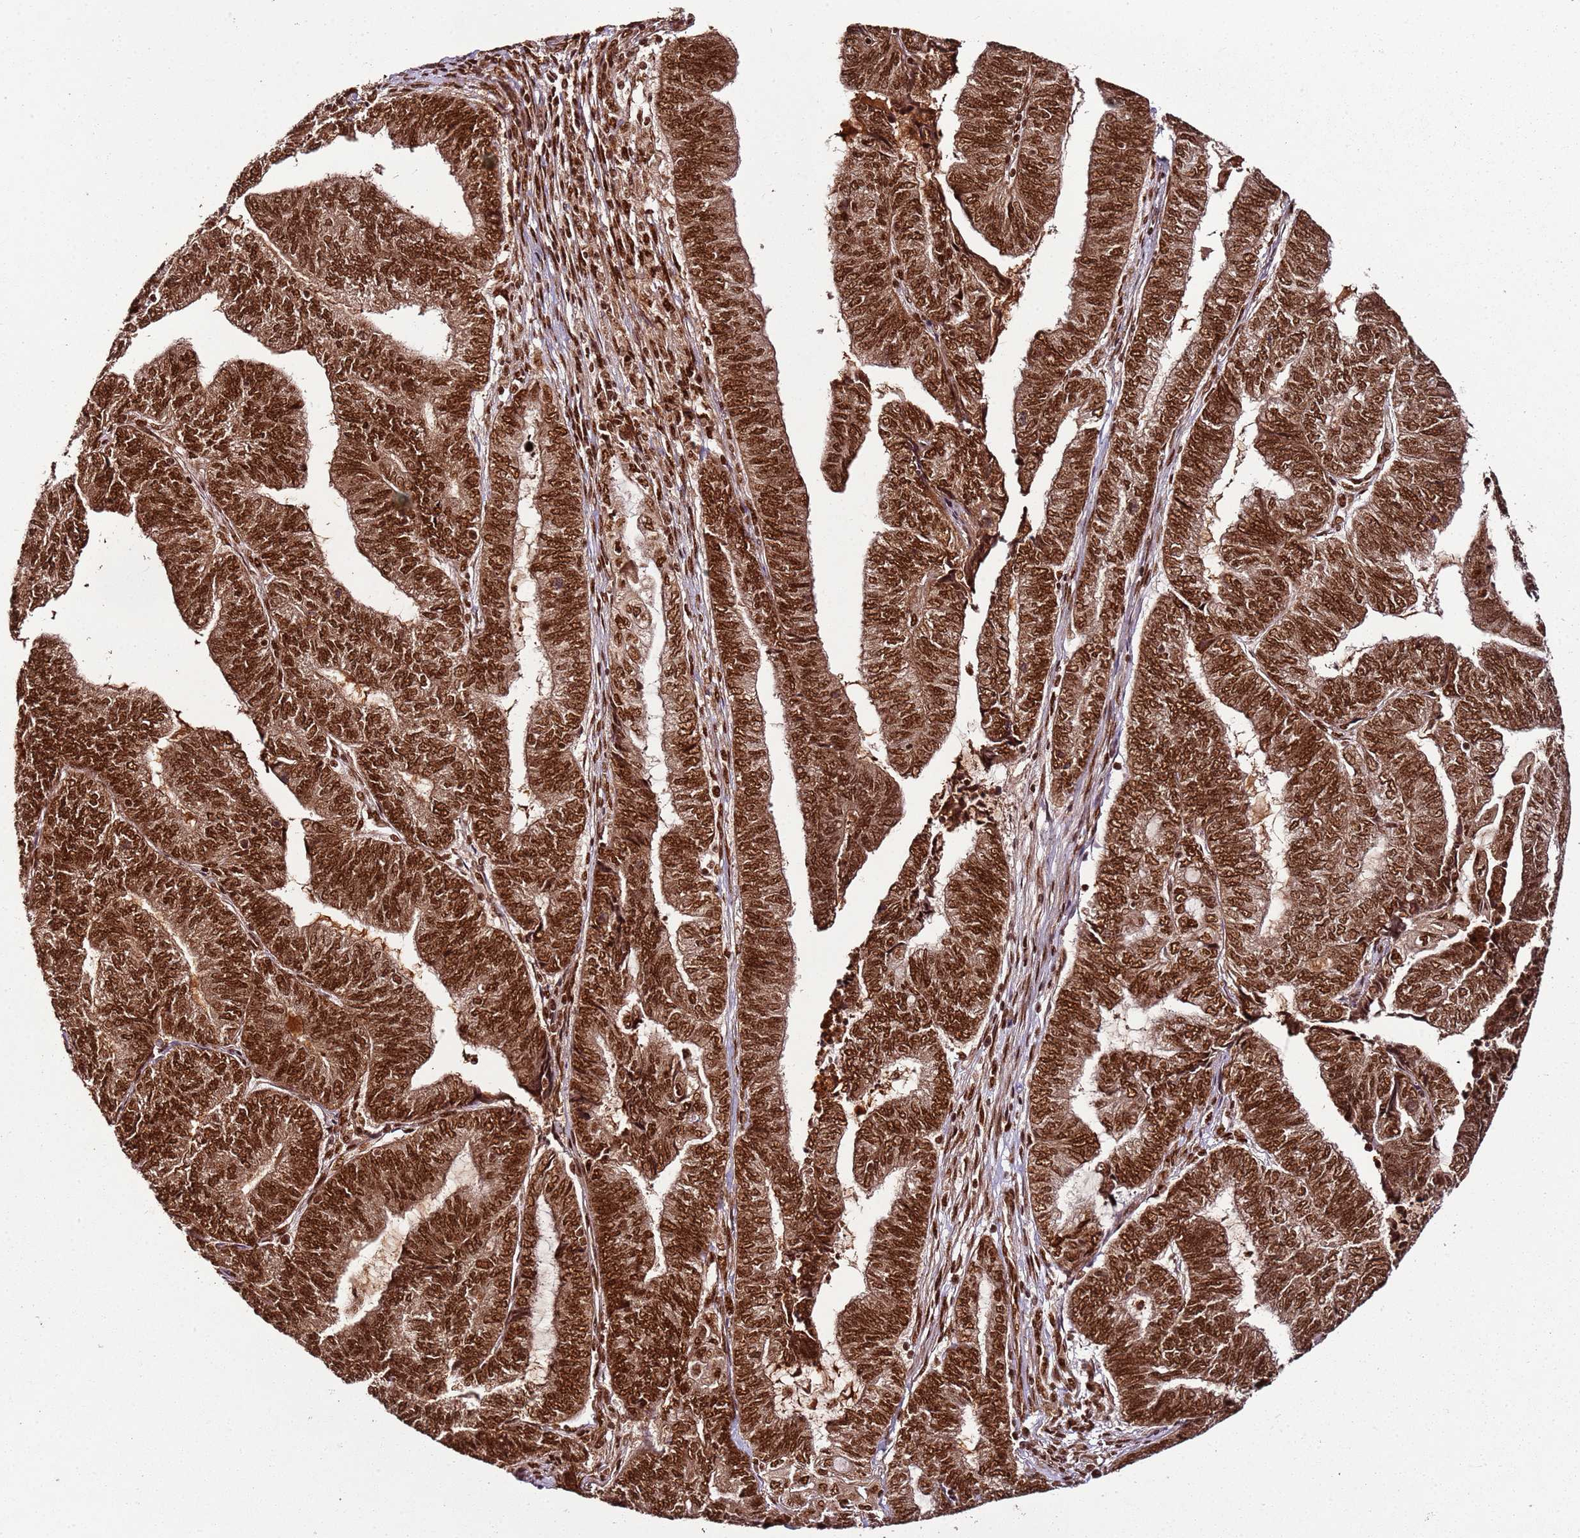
{"staining": {"intensity": "strong", "quantity": ">75%", "location": "nuclear"}, "tissue": "endometrial cancer", "cell_type": "Tumor cells", "image_type": "cancer", "snomed": [{"axis": "morphology", "description": "Adenocarcinoma, NOS"}, {"axis": "topography", "description": "Uterus"}, {"axis": "topography", "description": "Endometrium"}], "caption": "A histopathology image of endometrial cancer stained for a protein displays strong nuclear brown staining in tumor cells.", "gene": "XRN2", "patient": {"sex": "female", "age": 70}}